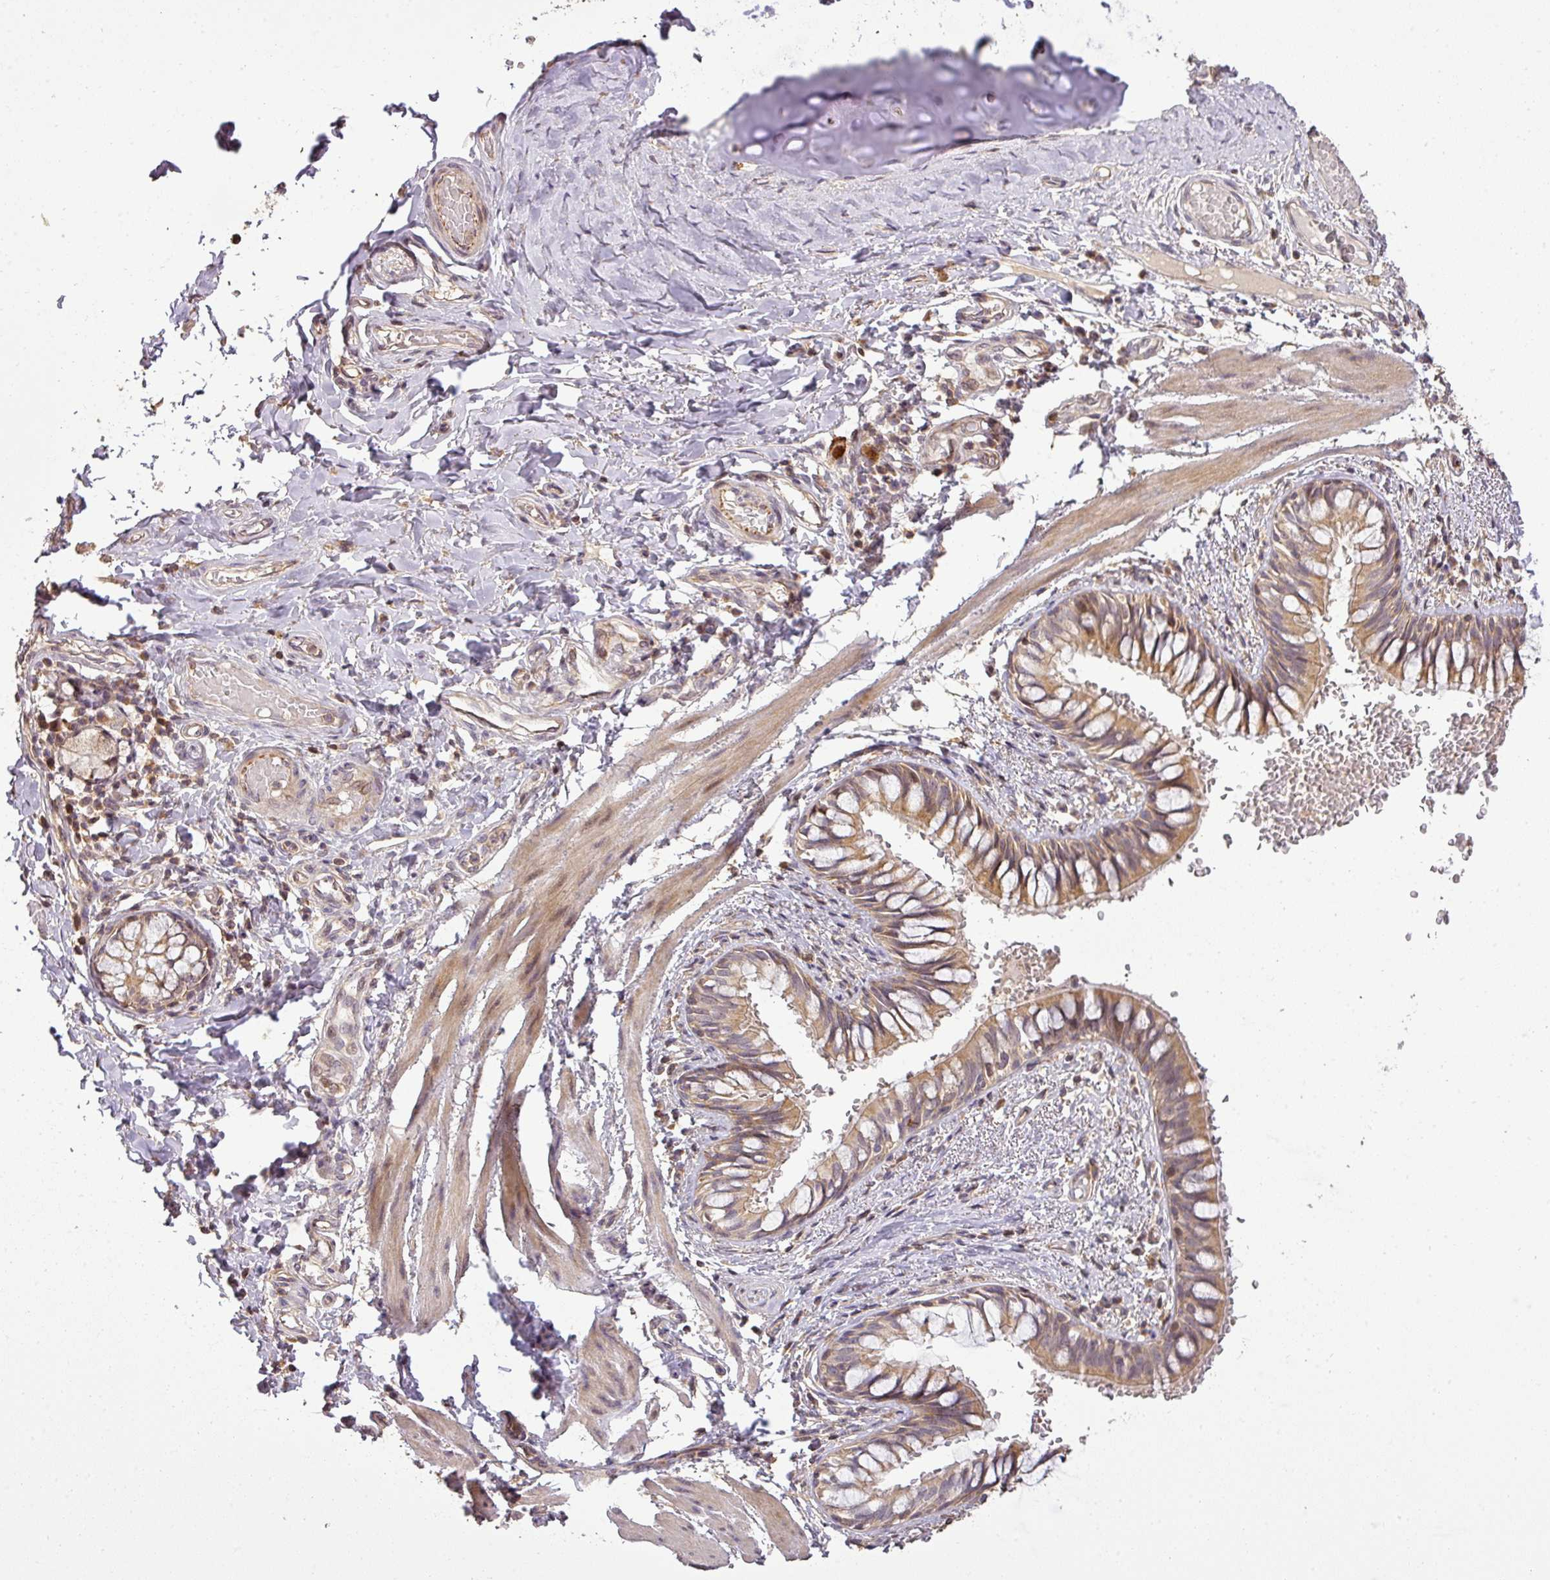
{"staining": {"intensity": "moderate", "quantity": ">75%", "location": "cytoplasmic/membranous"}, "tissue": "bronchus", "cell_type": "Respiratory epithelial cells", "image_type": "normal", "snomed": [{"axis": "morphology", "description": "Normal tissue, NOS"}, {"axis": "topography", "description": "Cartilage tissue"}, {"axis": "topography", "description": "Bronchus"}], "caption": "Protein analysis of unremarkable bronchus reveals moderate cytoplasmic/membranous positivity in about >75% of respiratory epithelial cells. (Brightfield microscopy of DAB IHC at high magnification).", "gene": "FAIM", "patient": {"sex": "female", "age": 36}}